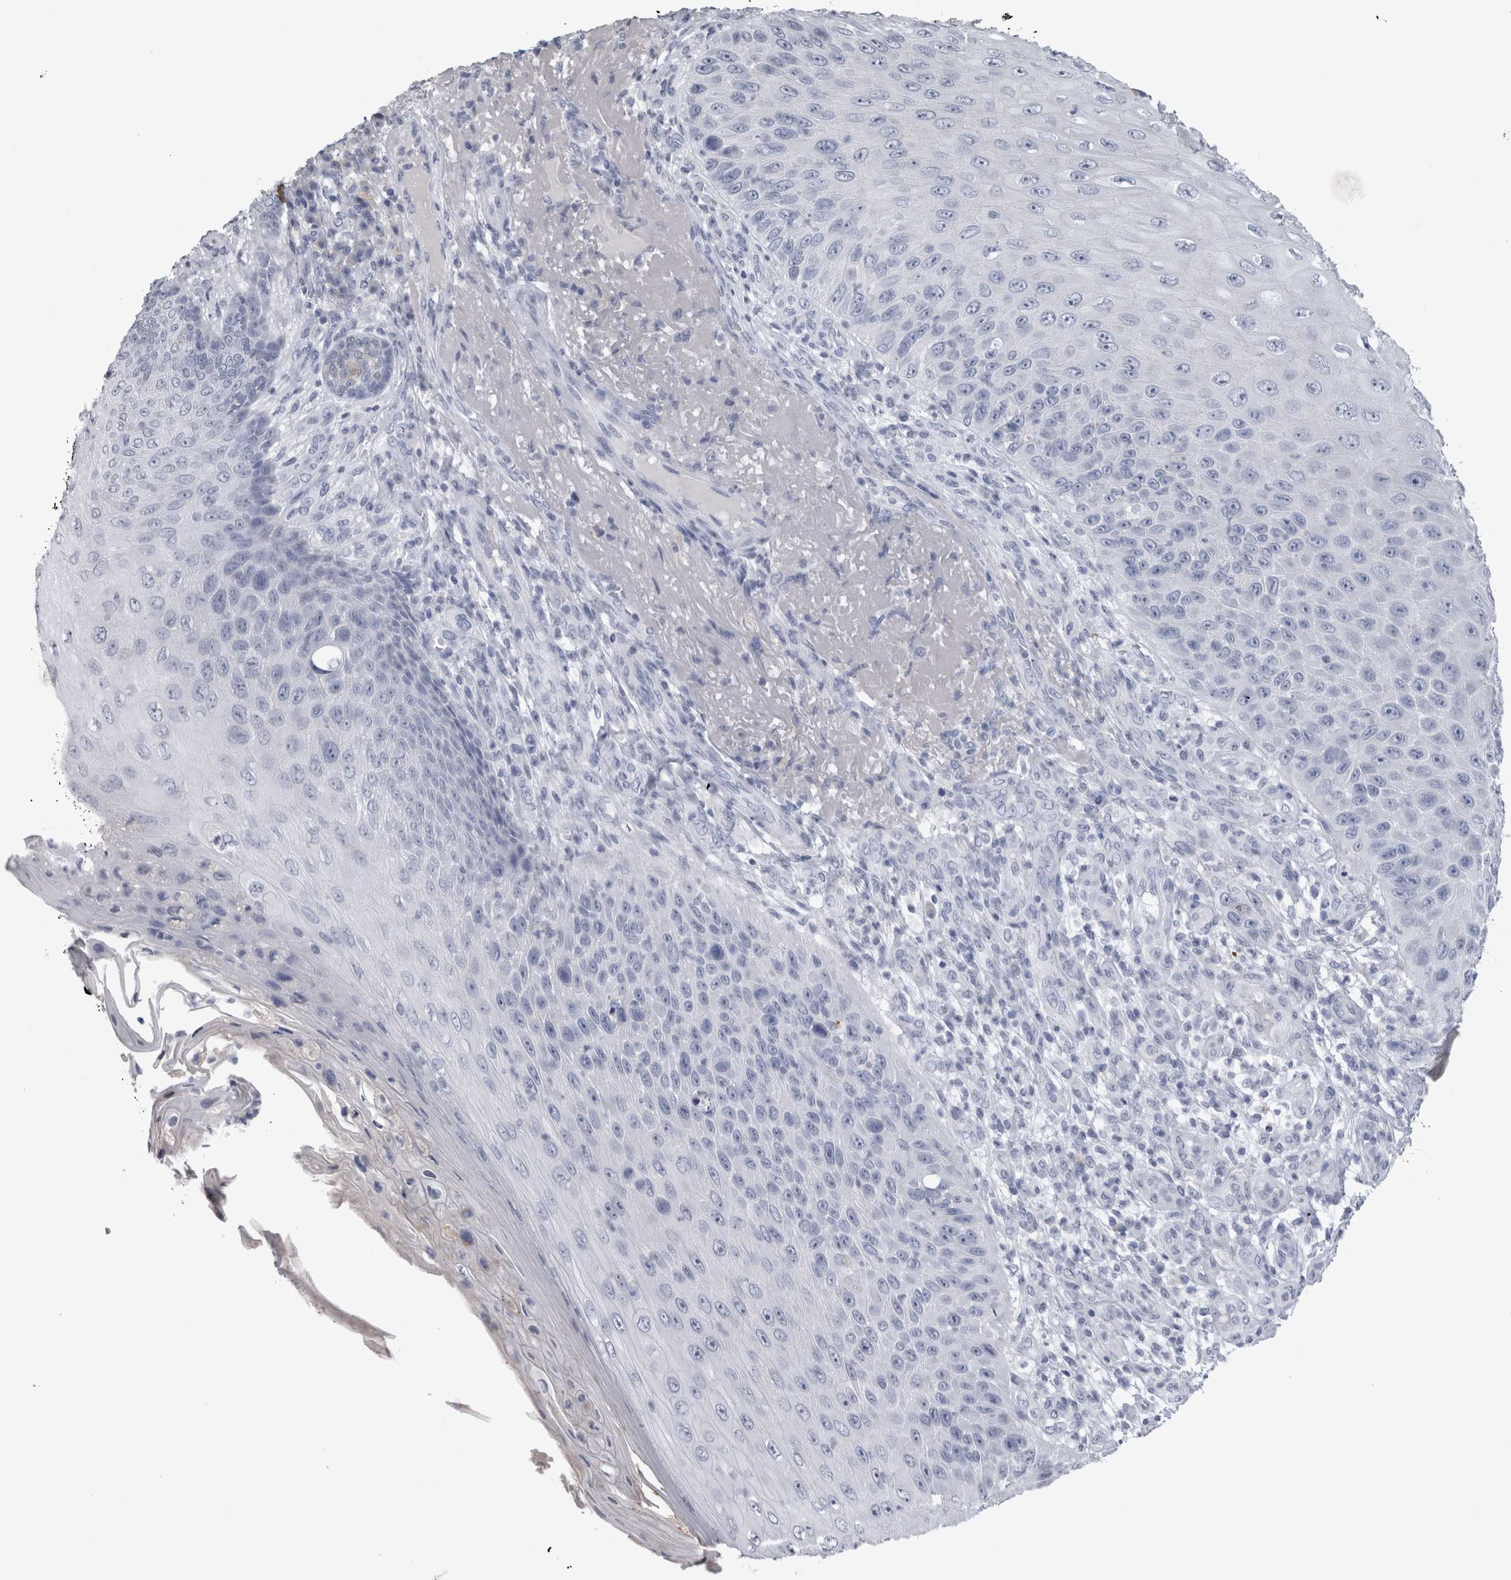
{"staining": {"intensity": "negative", "quantity": "none", "location": "none"}, "tissue": "skin cancer", "cell_type": "Tumor cells", "image_type": "cancer", "snomed": [{"axis": "morphology", "description": "Squamous cell carcinoma, NOS"}, {"axis": "topography", "description": "Skin"}], "caption": "Tumor cells show no significant staining in squamous cell carcinoma (skin).", "gene": "ADAM2", "patient": {"sex": "female", "age": 88}}